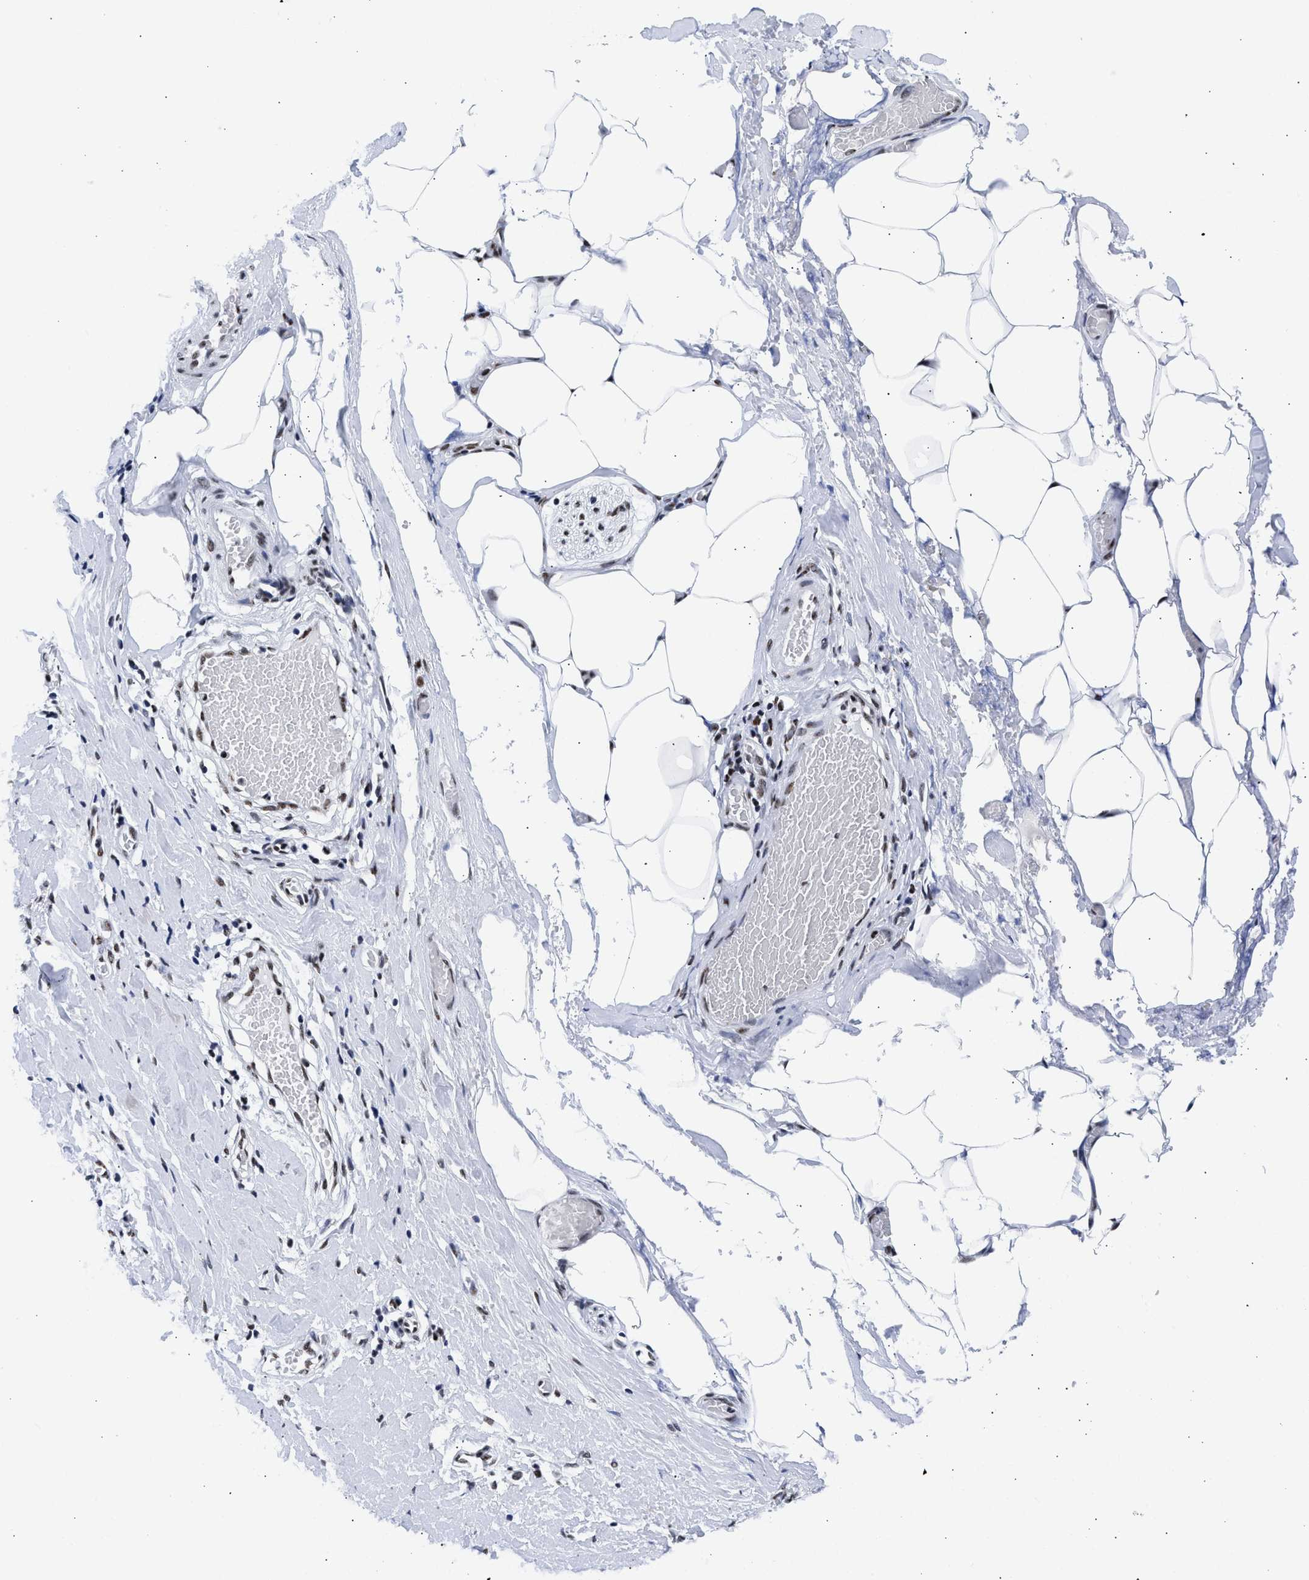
{"staining": {"intensity": "moderate", "quantity": ">75%", "location": "cytoplasmic/membranous"}, "tissue": "adipose tissue", "cell_type": "Adipocytes", "image_type": "normal", "snomed": [{"axis": "morphology", "description": "Normal tissue, NOS"}, {"axis": "morphology", "description": "Adenocarcinoma, NOS"}, {"axis": "topography", "description": "Colon"}, {"axis": "topography", "description": "Peripheral nerve tissue"}], "caption": "Adipose tissue stained for a protein (brown) demonstrates moderate cytoplasmic/membranous positive positivity in approximately >75% of adipocytes.", "gene": "RBM8A", "patient": {"sex": "male", "age": 14}}